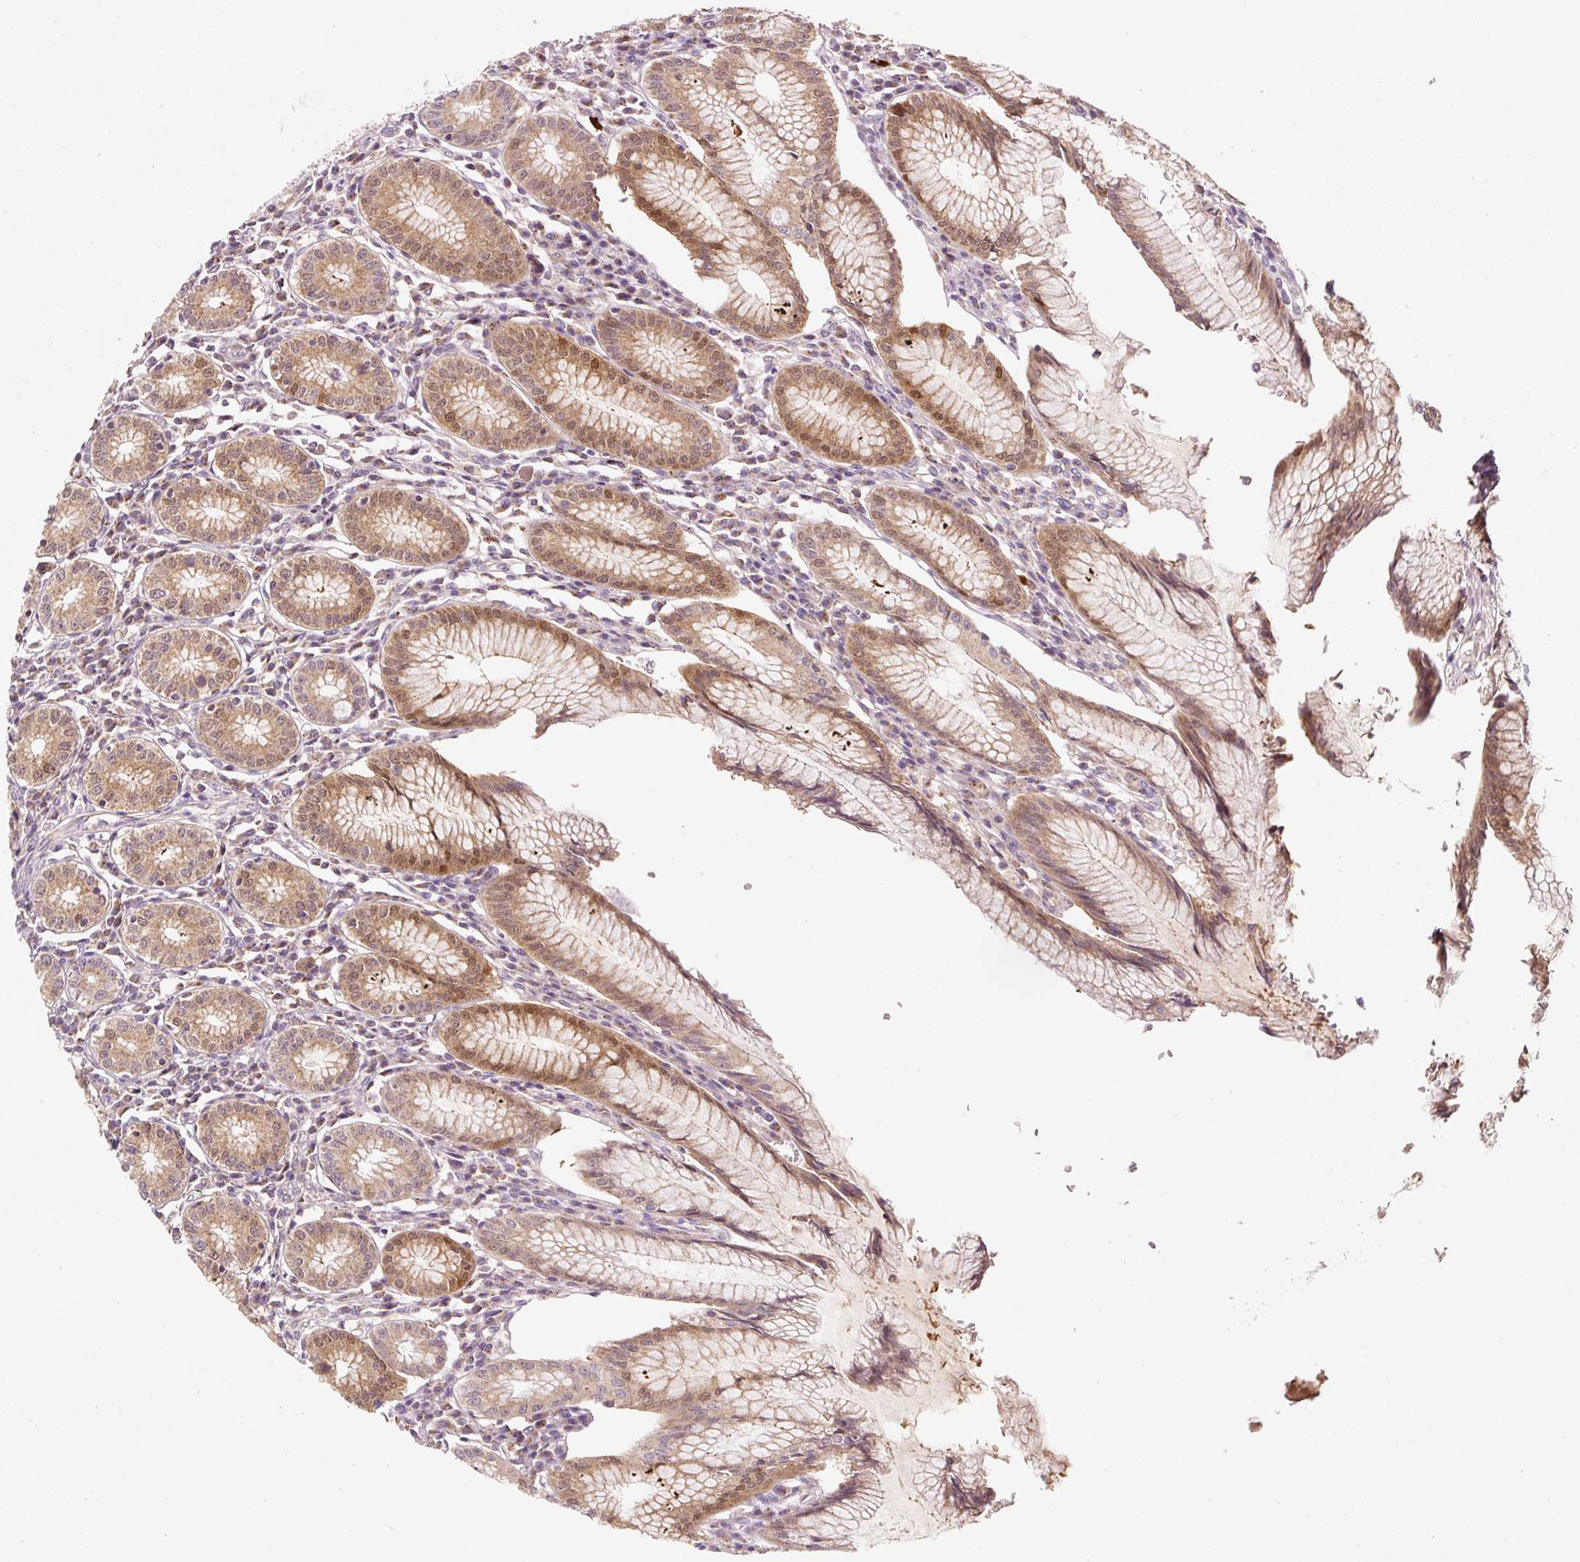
{"staining": {"intensity": "strong", "quantity": "25%-75%", "location": "cytoplasmic/membranous"}, "tissue": "stomach", "cell_type": "Glandular cells", "image_type": "normal", "snomed": [{"axis": "morphology", "description": "Normal tissue, NOS"}, {"axis": "topography", "description": "Stomach"}], "caption": "About 25%-75% of glandular cells in unremarkable stomach show strong cytoplasmic/membranous protein expression as visualized by brown immunohistochemical staining.", "gene": "FAM78B", "patient": {"sex": "male", "age": 55}}